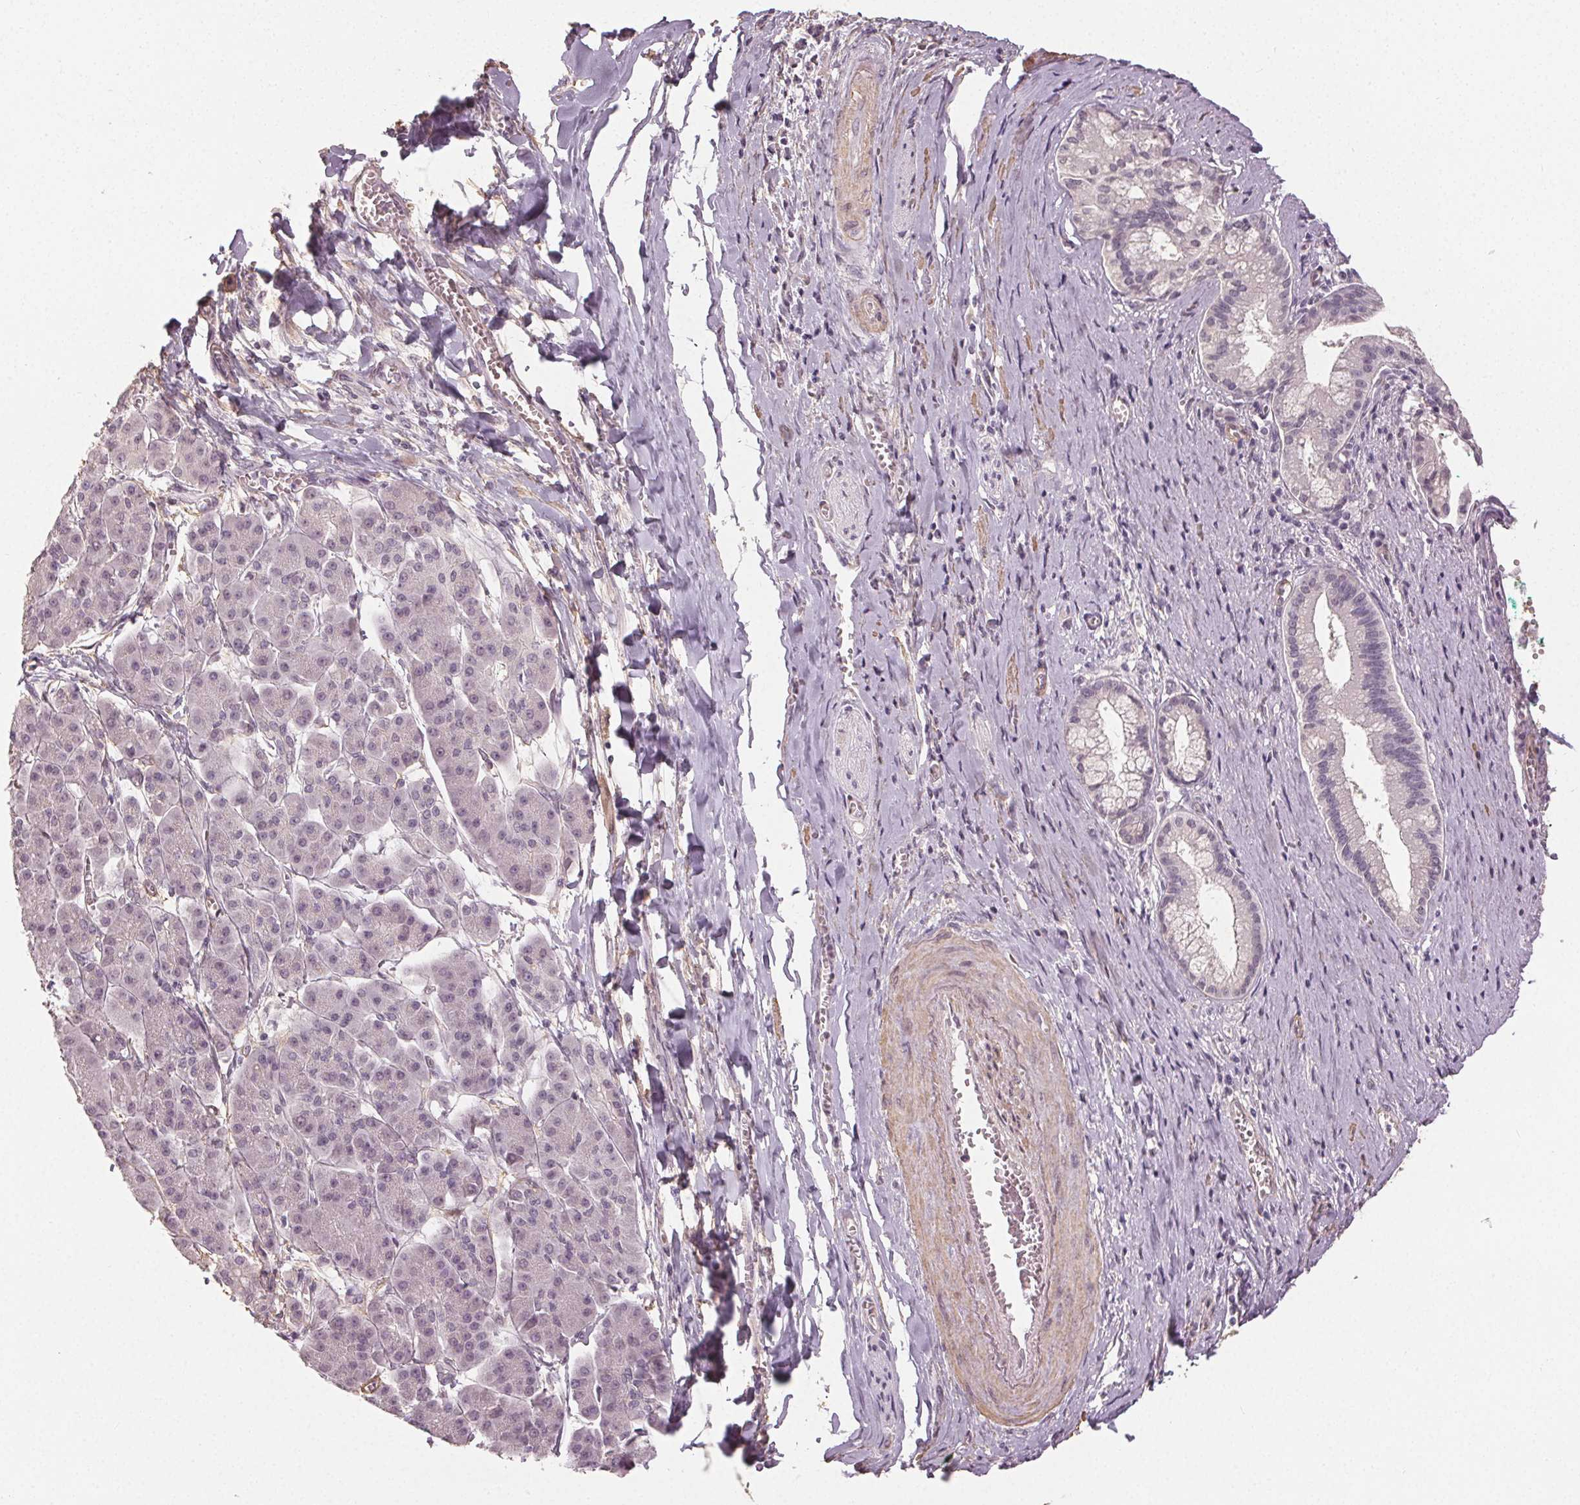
{"staining": {"intensity": "negative", "quantity": "none", "location": "none"}, "tissue": "pancreatic cancer", "cell_type": "Tumor cells", "image_type": "cancer", "snomed": [{"axis": "morphology", "description": "Normal tissue, NOS"}, {"axis": "morphology", "description": "Adenocarcinoma, NOS"}, {"axis": "topography", "description": "Lymph node"}, {"axis": "topography", "description": "Pancreas"}], "caption": "Tumor cells are negative for brown protein staining in pancreatic cancer (adenocarcinoma).", "gene": "PKP1", "patient": {"sex": "female", "age": 58}}